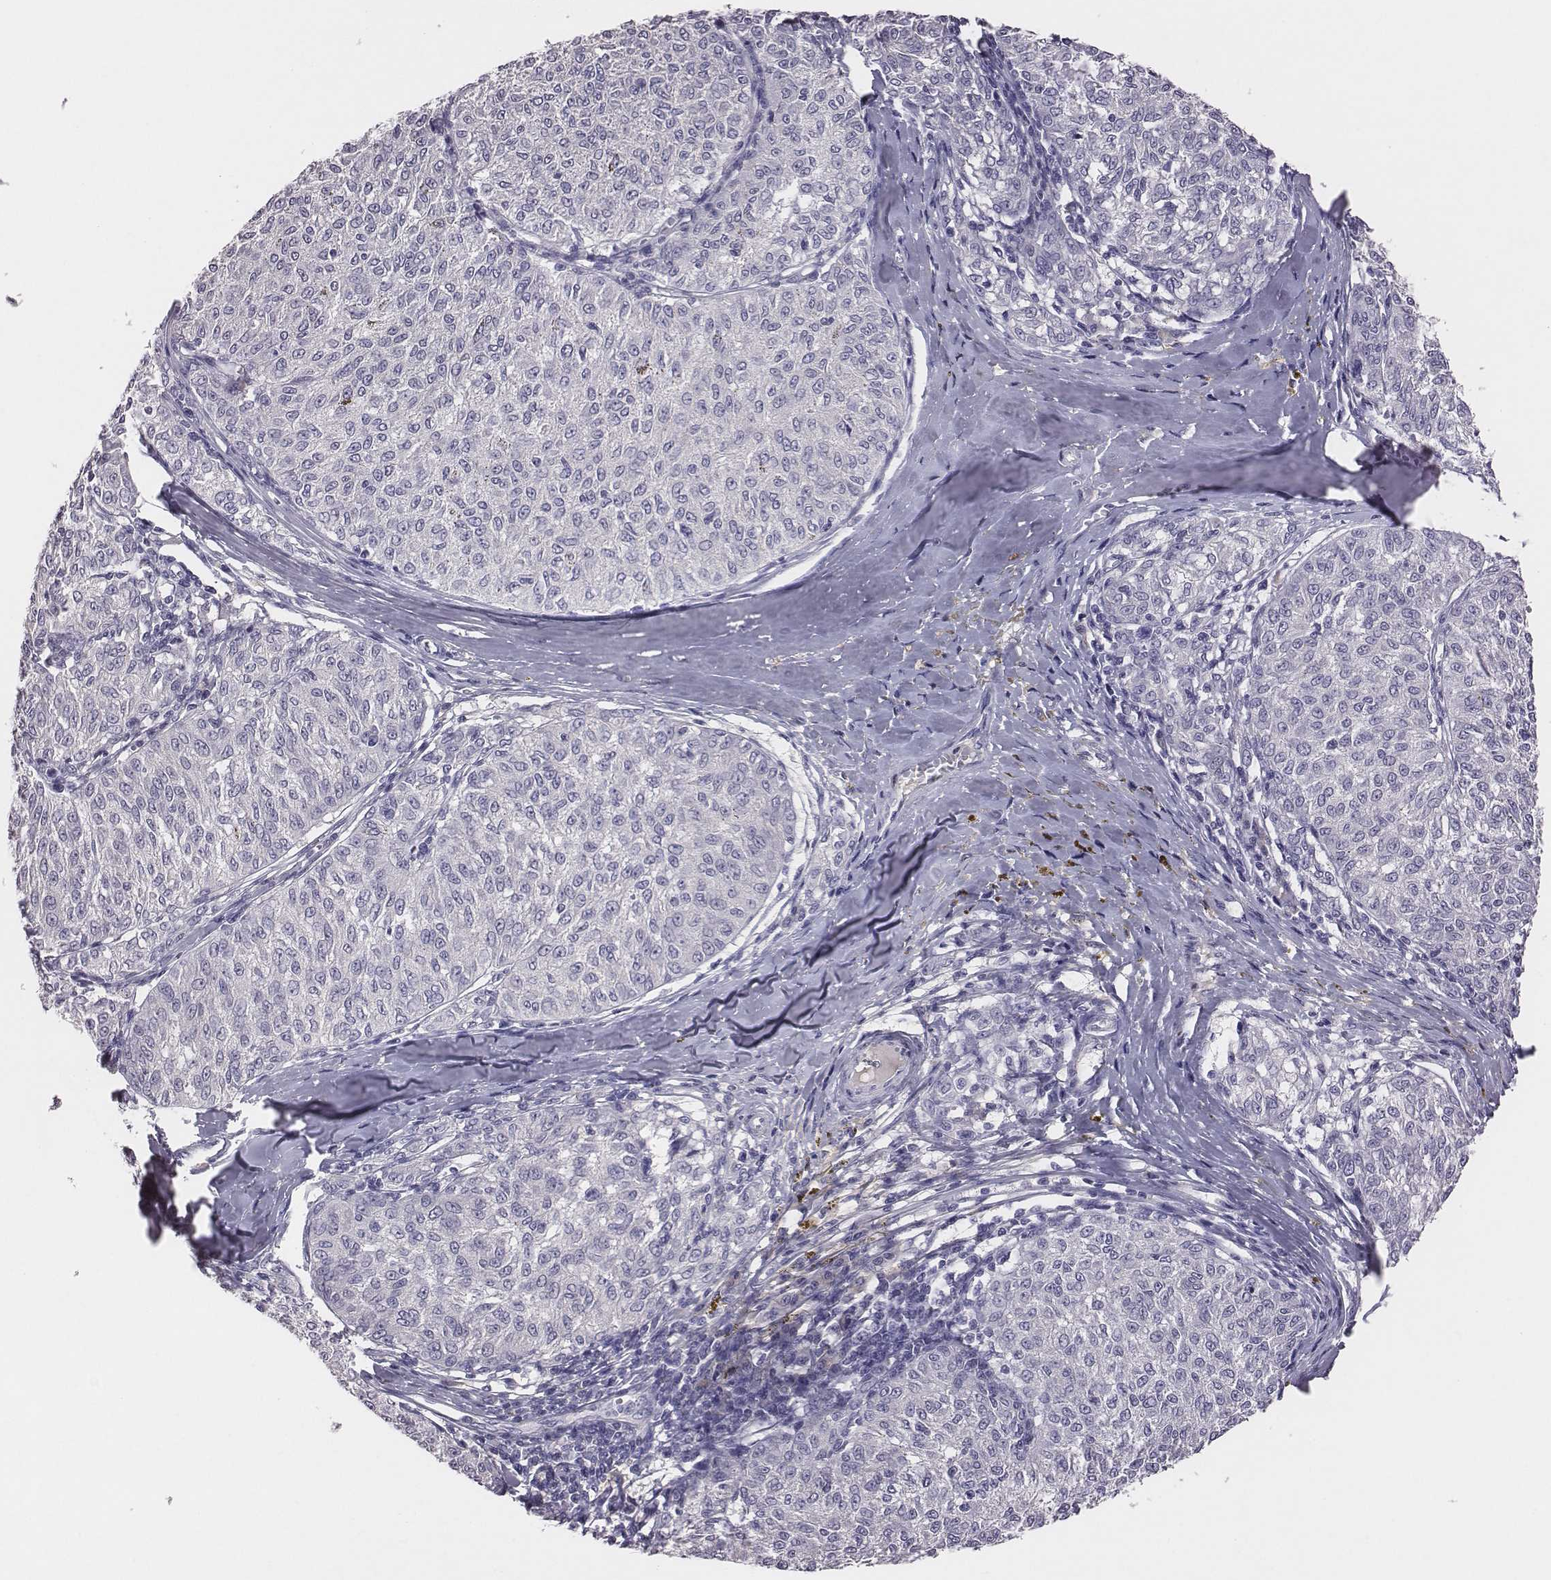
{"staining": {"intensity": "negative", "quantity": "none", "location": "none"}, "tissue": "melanoma", "cell_type": "Tumor cells", "image_type": "cancer", "snomed": [{"axis": "morphology", "description": "Malignant melanoma, NOS"}, {"axis": "topography", "description": "Skin"}], "caption": "Tumor cells show no significant protein positivity in melanoma.", "gene": "EN1", "patient": {"sex": "female", "age": 72}}